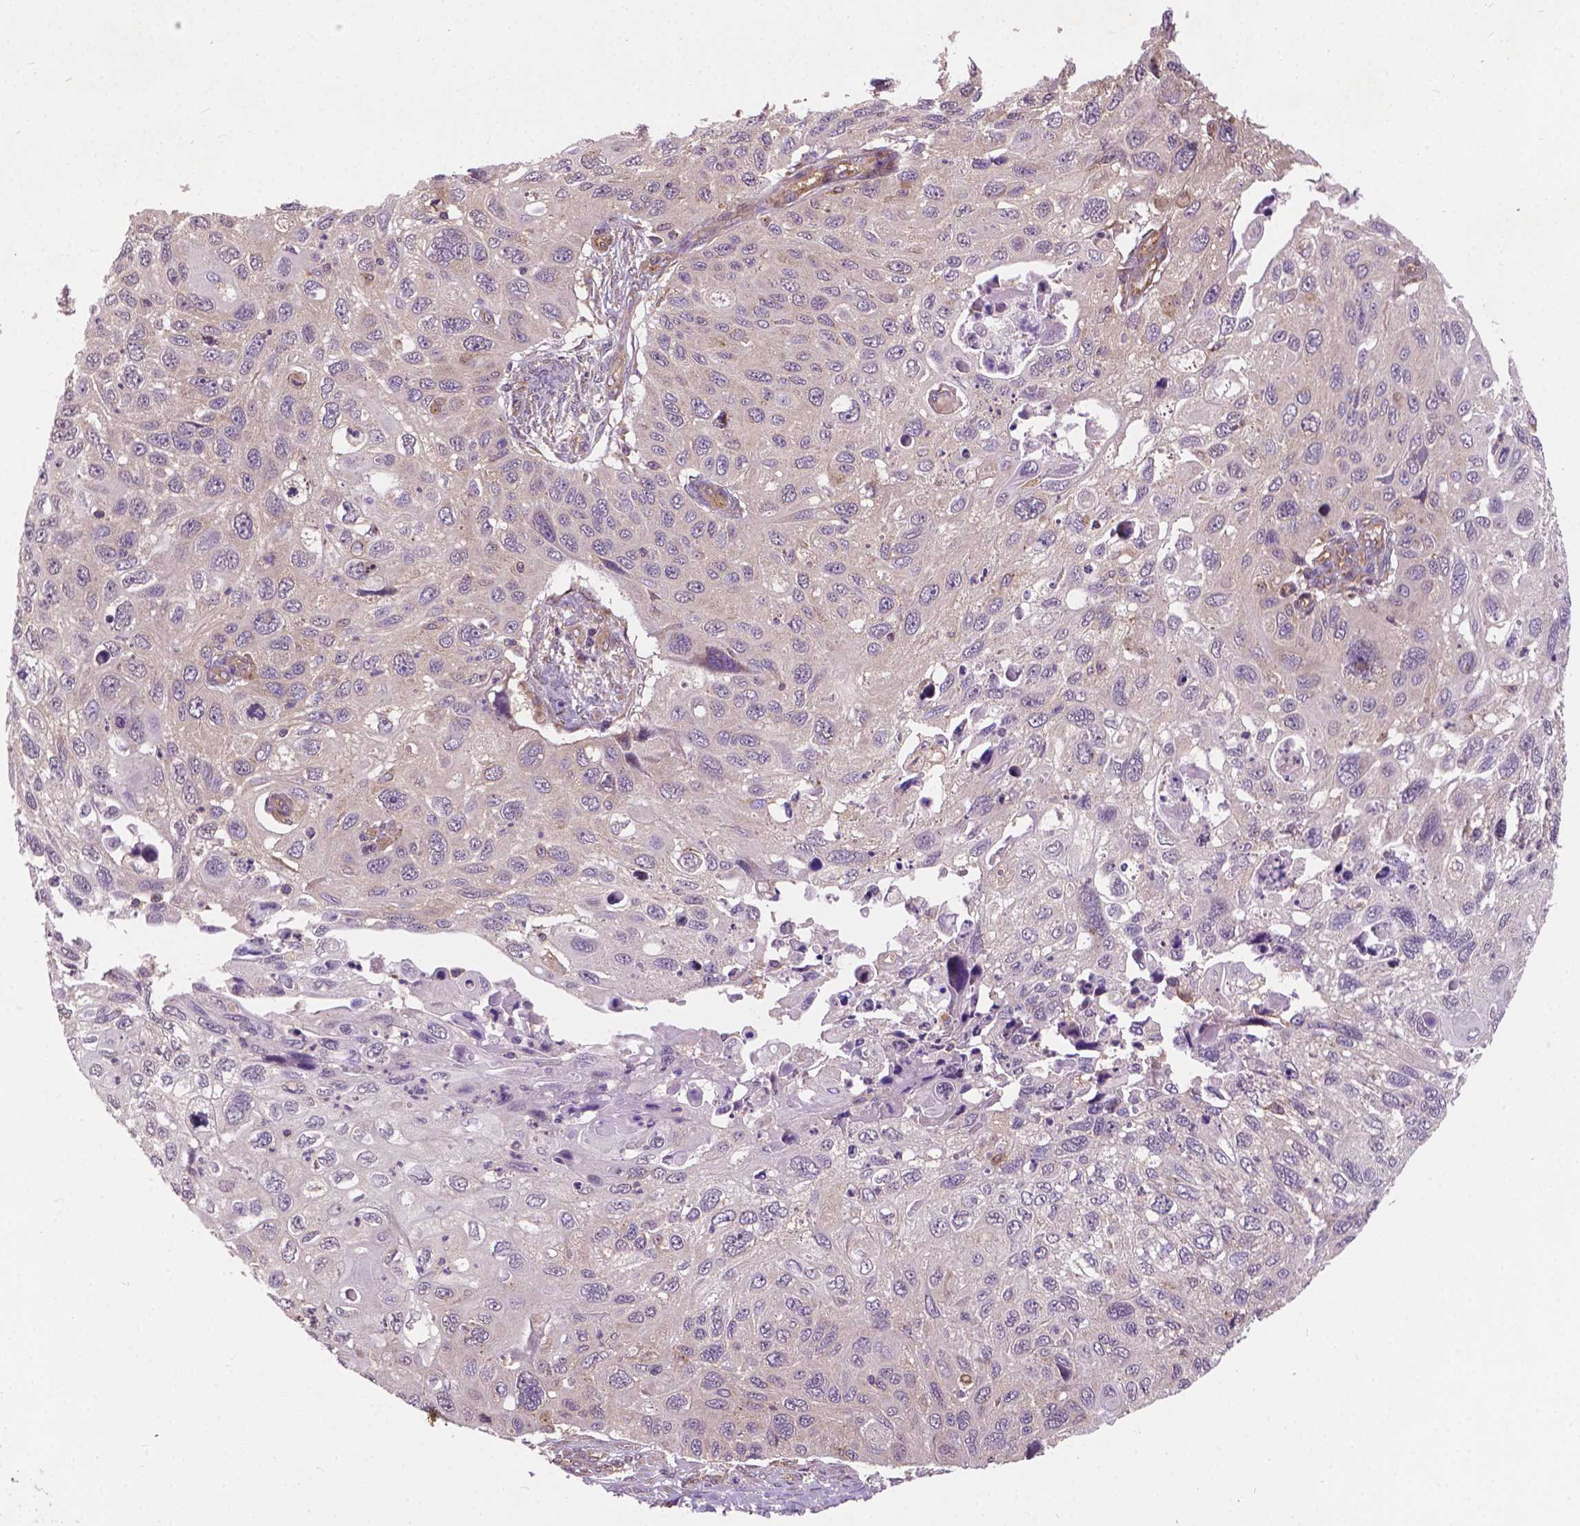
{"staining": {"intensity": "negative", "quantity": "none", "location": "none"}, "tissue": "cervical cancer", "cell_type": "Tumor cells", "image_type": "cancer", "snomed": [{"axis": "morphology", "description": "Squamous cell carcinoma, NOS"}, {"axis": "topography", "description": "Cervix"}], "caption": "An immunohistochemistry (IHC) histopathology image of cervical cancer (squamous cell carcinoma) is shown. There is no staining in tumor cells of cervical cancer (squamous cell carcinoma).", "gene": "MZT1", "patient": {"sex": "female", "age": 70}}